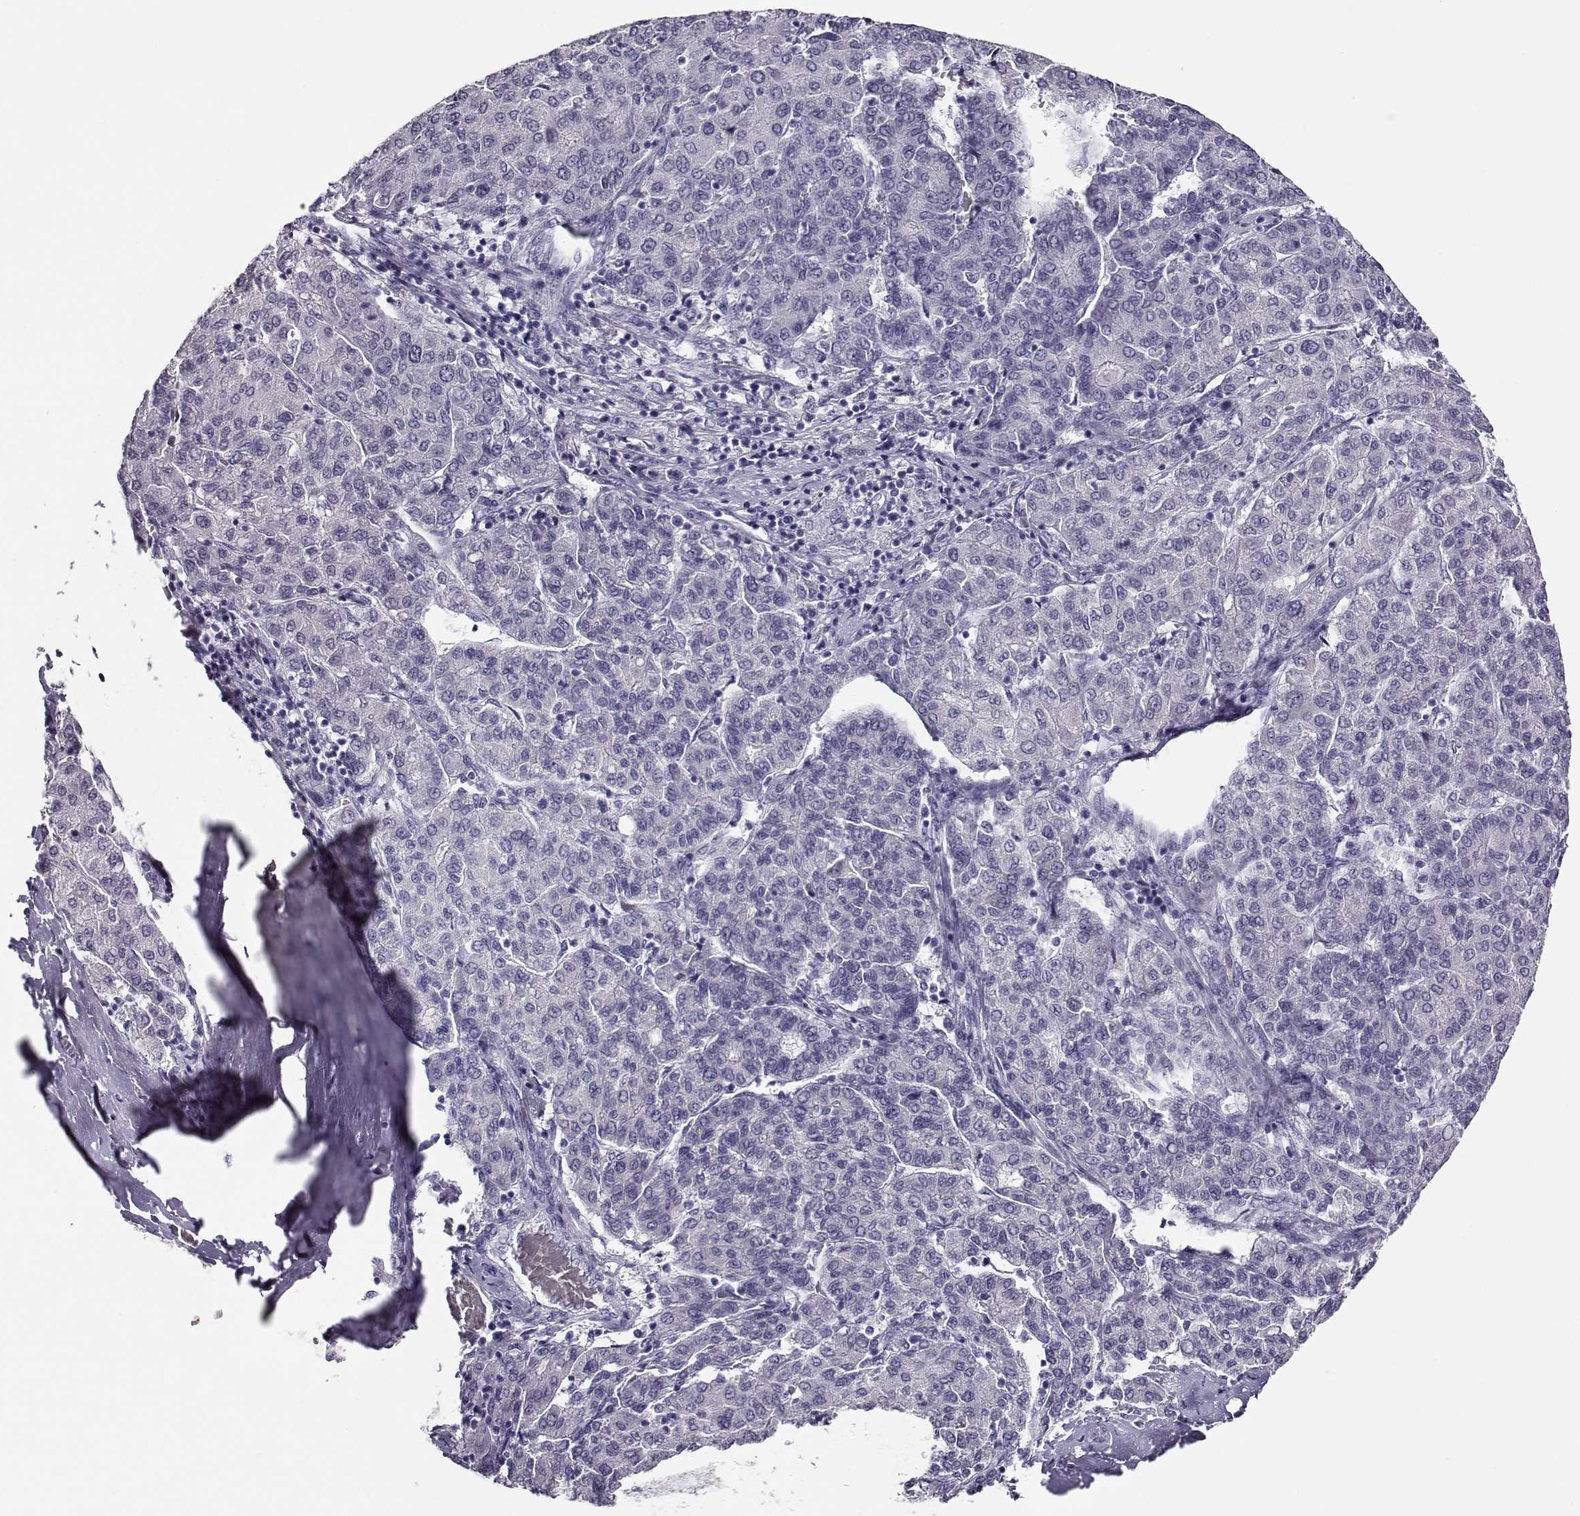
{"staining": {"intensity": "negative", "quantity": "none", "location": "none"}, "tissue": "liver cancer", "cell_type": "Tumor cells", "image_type": "cancer", "snomed": [{"axis": "morphology", "description": "Carcinoma, Hepatocellular, NOS"}, {"axis": "topography", "description": "Liver"}], "caption": "Hepatocellular carcinoma (liver) was stained to show a protein in brown. There is no significant staining in tumor cells.", "gene": "CABS1", "patient": {"sex": "male", "age": 65}}